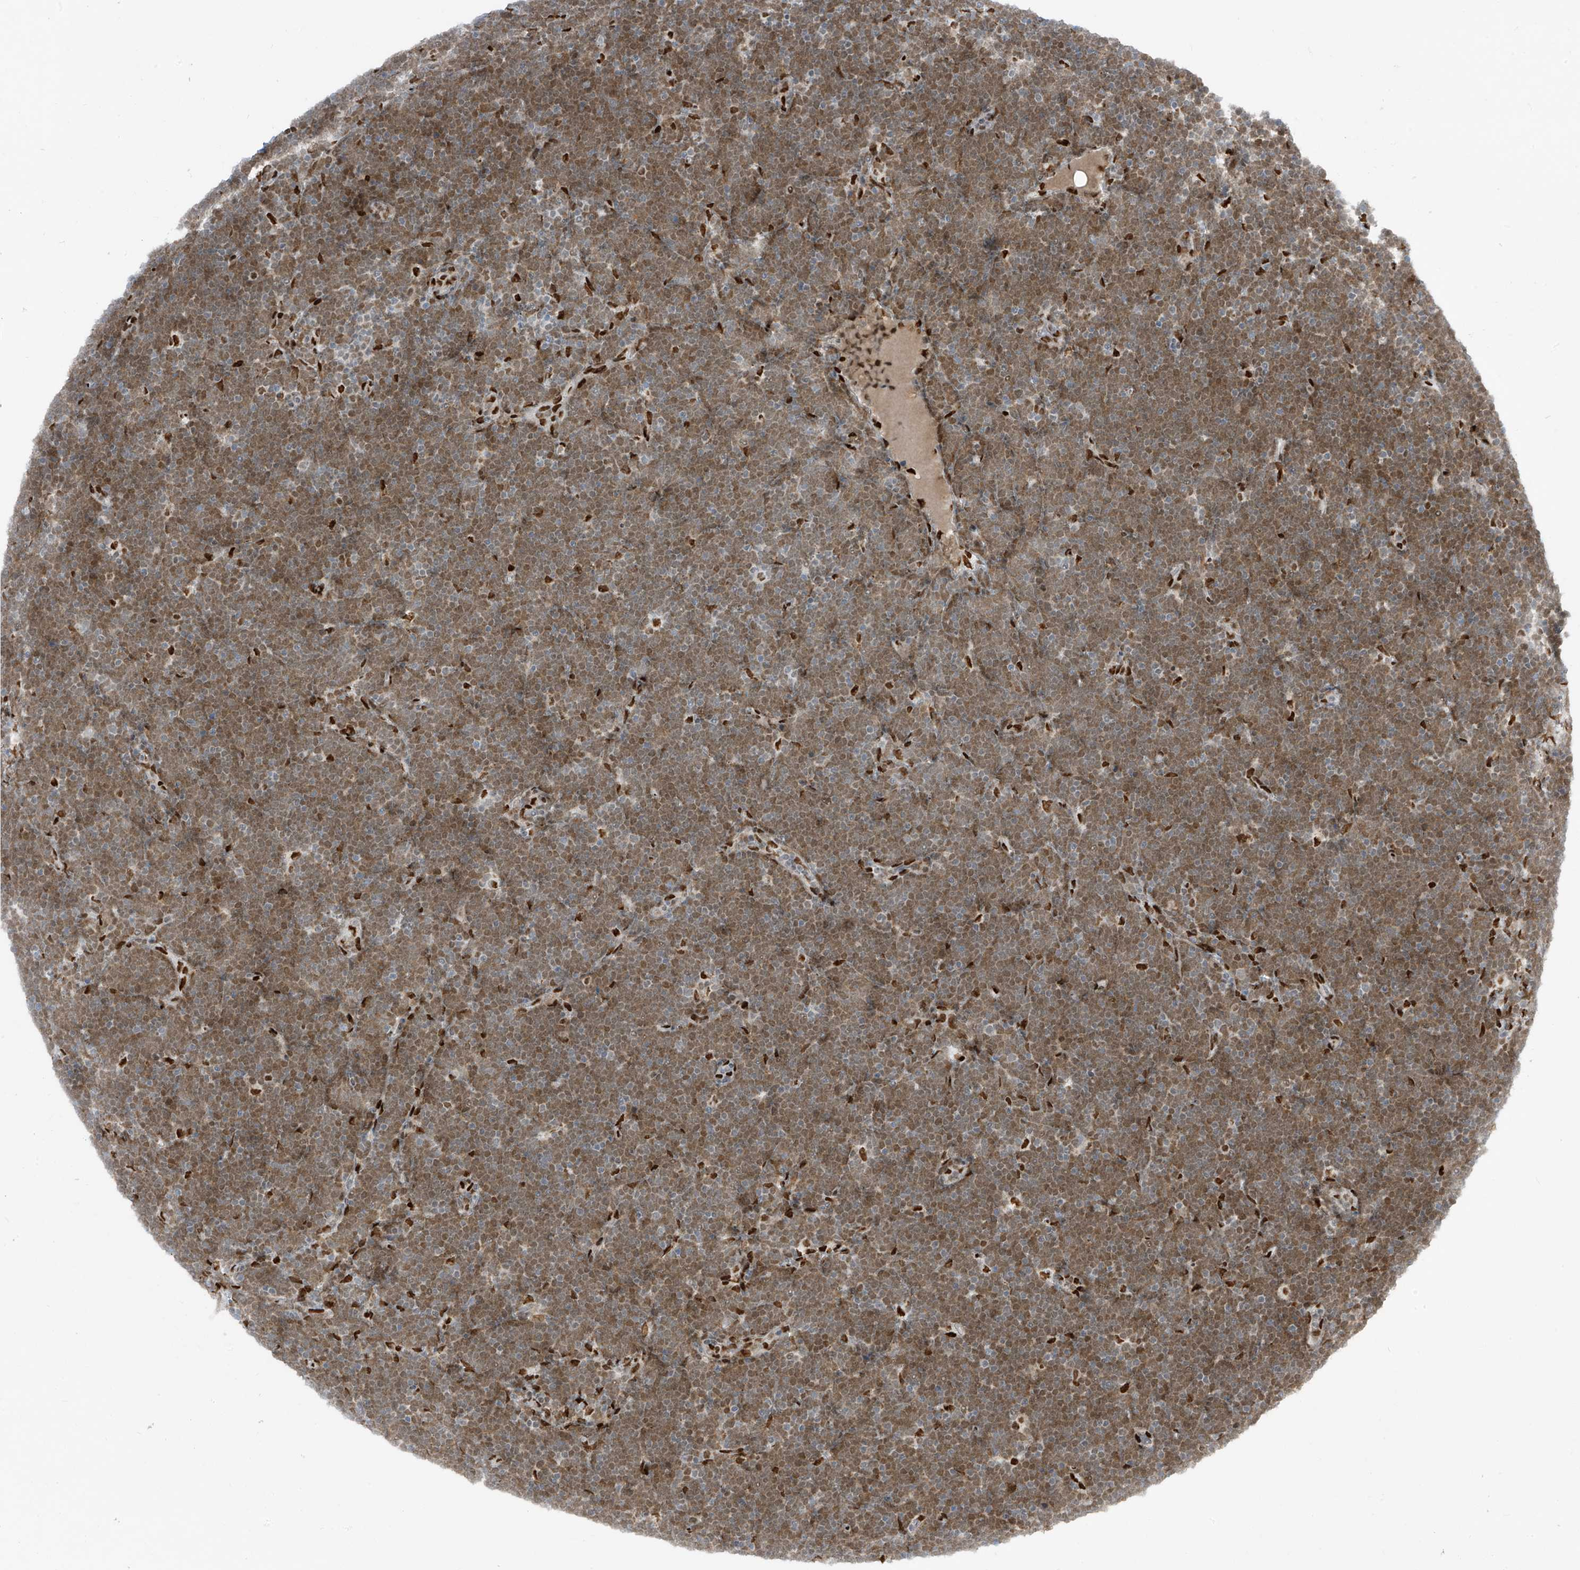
{"staining": {"intensity": "moderate", "quantity": ">75%", "location": "nuclear"}, "tissue": "lymphoma", "cell_type": "Tumor cells", "image_type": "cancer", "snomed": [{"axis": "morphology", "description": "Malignant lymphoma, non-Hodgkin's type, High grade"}, {"axis": "topography", "description": "Lymph node"}], "caption": "Tumor cells display moderate nuclear positivity in approximately >75% of cells in lymphoma.", "gene": "PM20D2", "patient": {"sex": "male", "age": 13}}